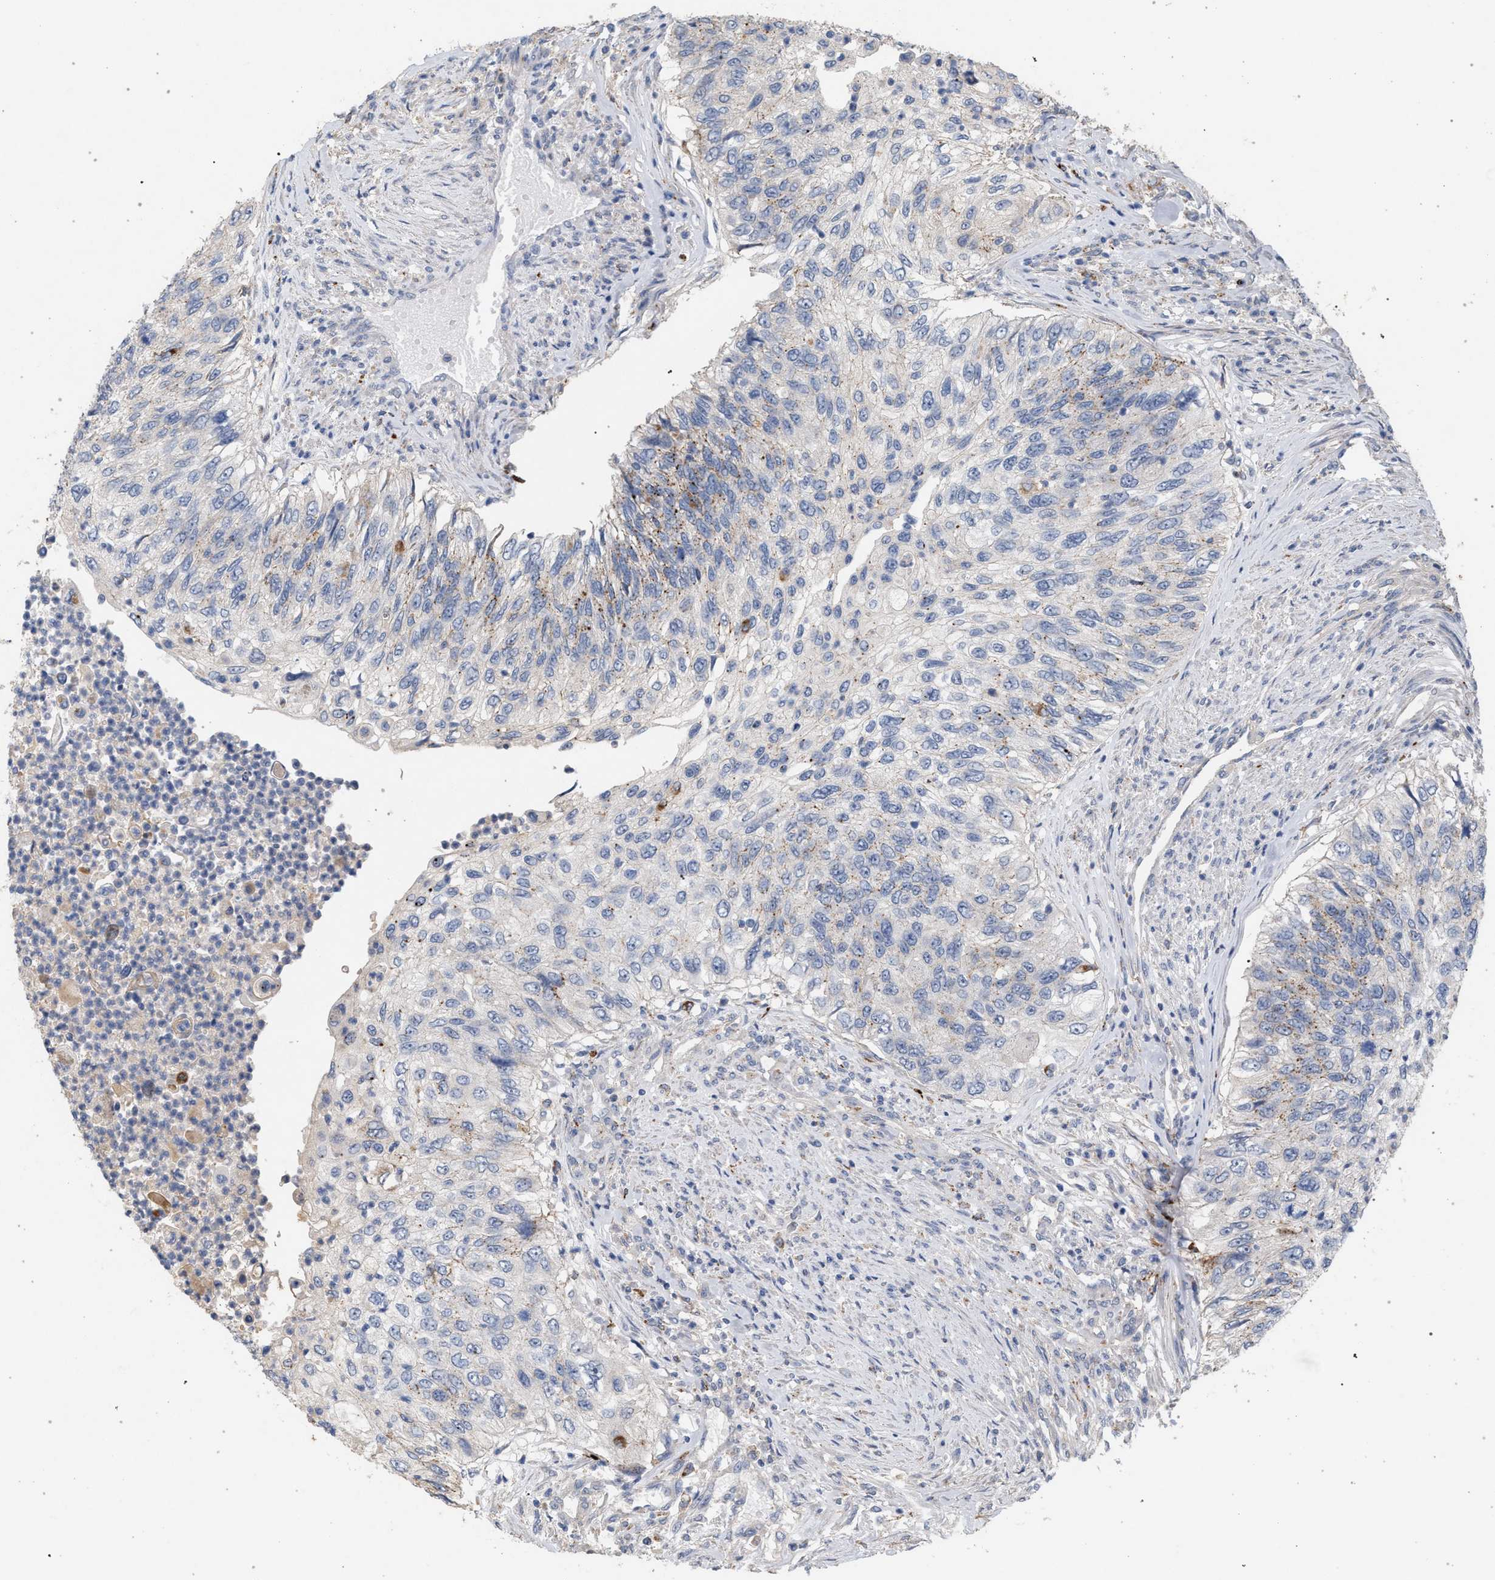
{"staining": {"intensity": "weak", "quantity": "25%-75%", "location": "cytoplasmic/membranous"}, "tissue": "urothelial cancer", "cell_type": "Tumor cells", "image_type": "cancer", "snomed": [{"axis": "morphology", "description": "Urothelial carcinoma, High grade"}, {"axis": "topography", "description": "Urinary bladder"}], "caption": "Brown immunohistochemical staining in human urothelial cancer displays weak cytoplasmic/membranous staining in approximately 25%-75% of tumor cells. Nuclei are stained in blue.", "gene": "MAMDC2", "patient": {"sex": "female", "age": 60}}